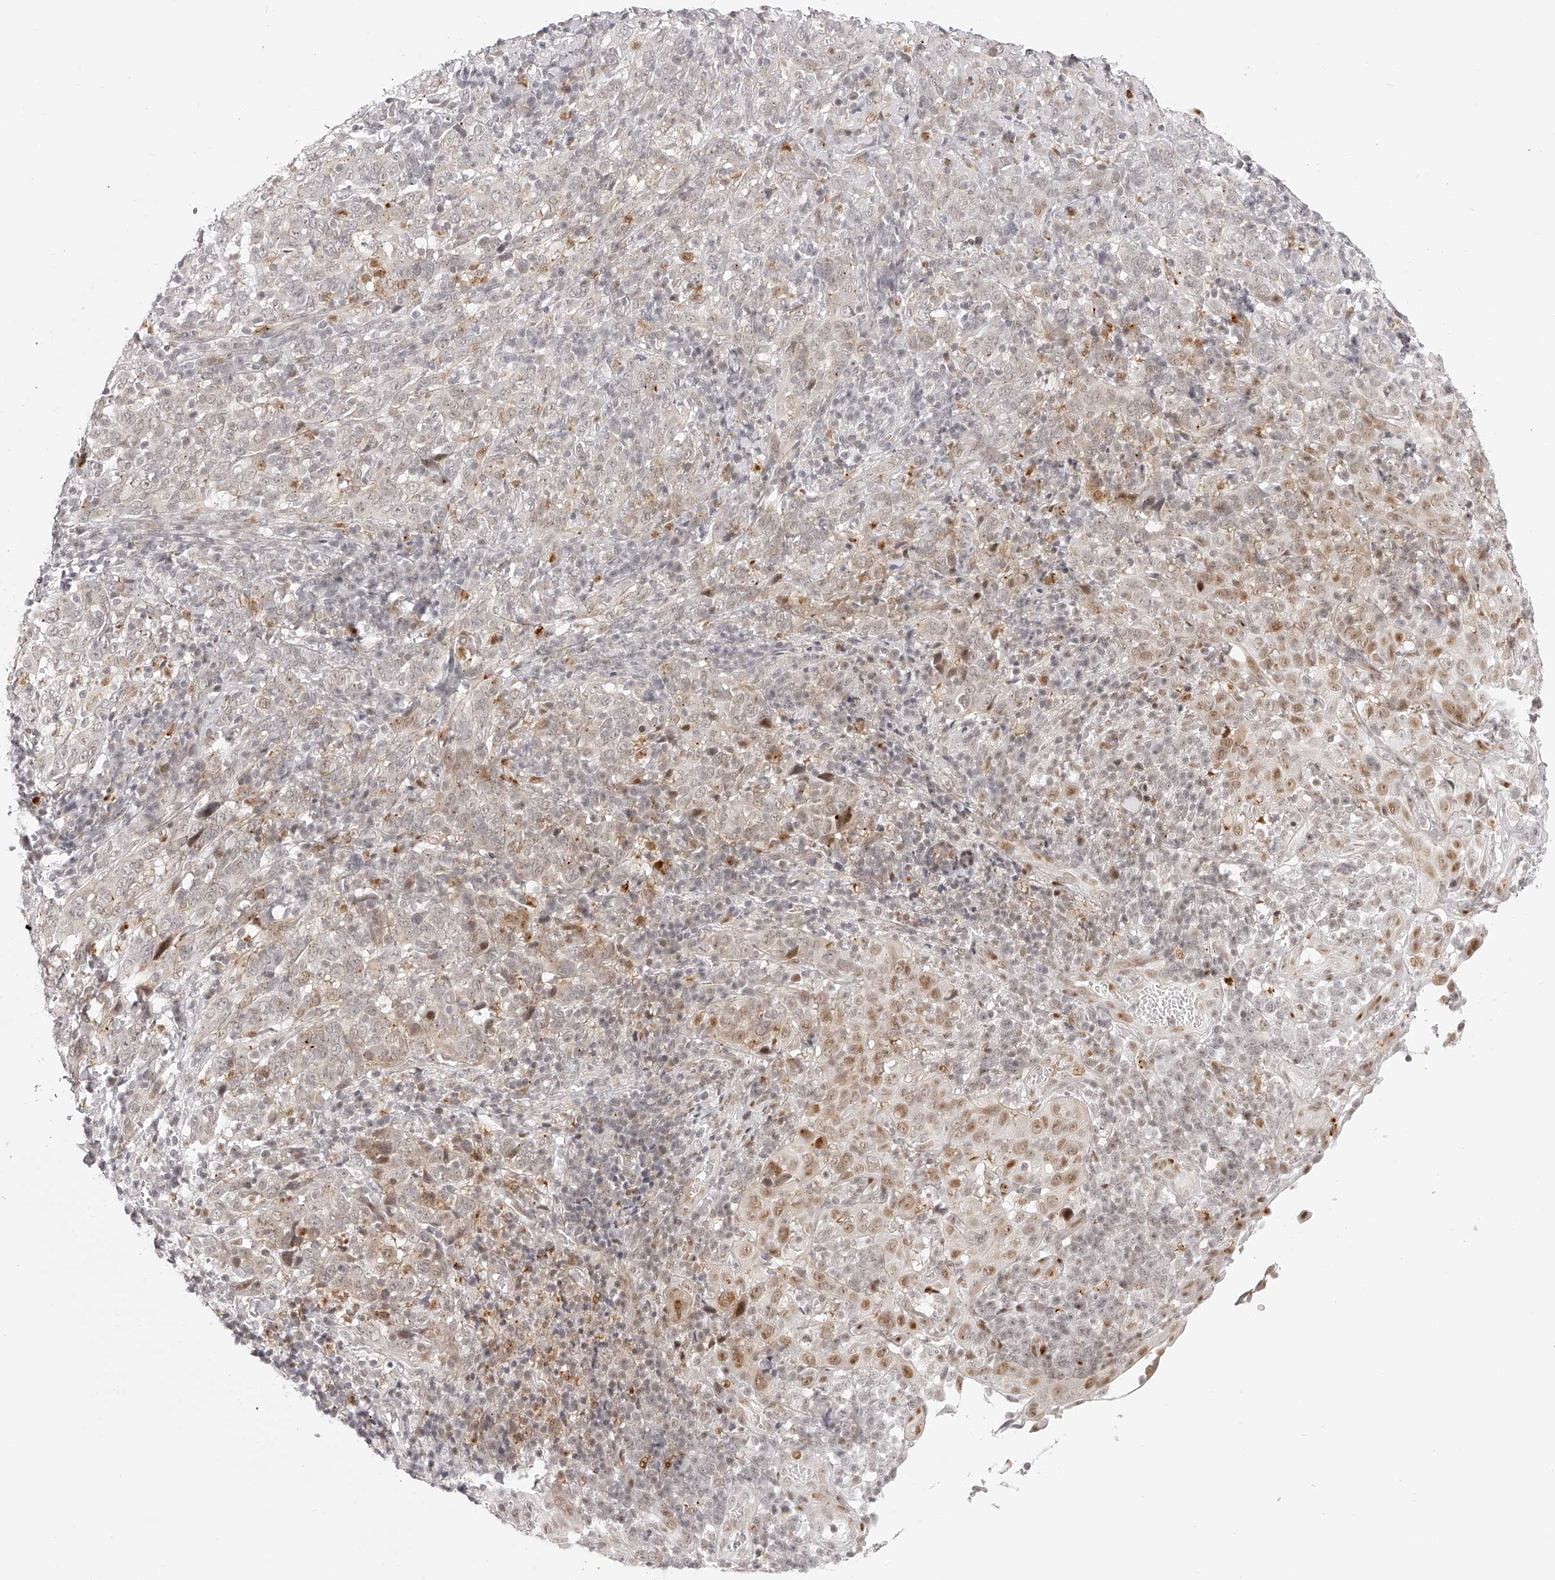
{"staining": {"intensity": "moderate", "quantity": "<25%", "location": "nuclear"}, "tissue": "cervical cancer", "cell_type": "Tumor cells", "image_type": "cancer", "snomed": [{"axis": "morphology", "description": "Squamous cell carcinoma, NOS"}, {"axis": "topography", "description": "Cervix"}], "caption": "The image exhibits staining of cervical squamous cell carcinoma, revealing moderate nuclear protein expression (brown color) within tumor cells.", "gene": "PLEKHG1", "patient": {"sex": "female", "age": 46}}